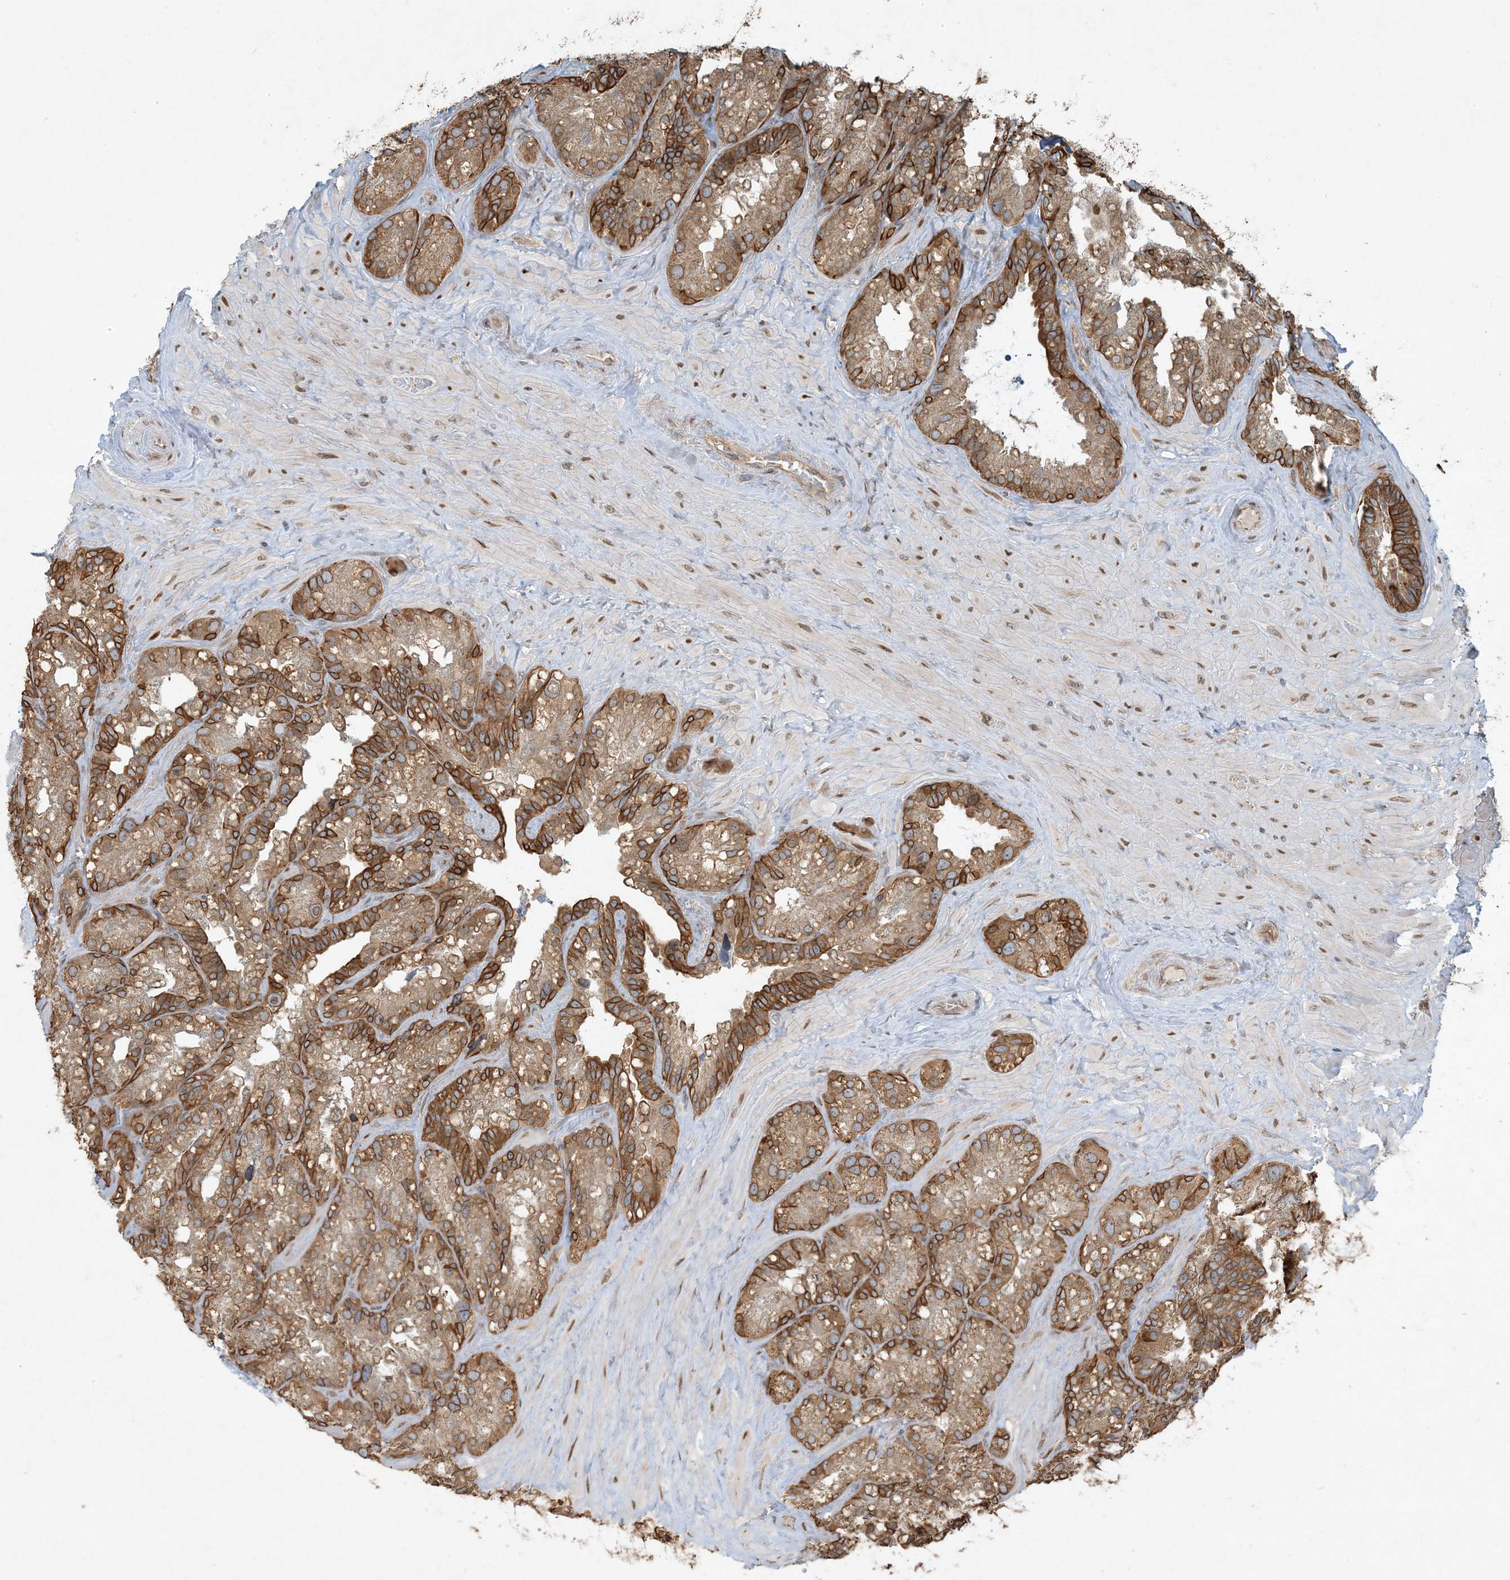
{"staining": {"intensity": "strong", "quantity": "25%-75%", "location": "cytoplasmic/membranous"}, "tissue": "seminal vesicle", "cell_type": "Glandular cells", "image_type": "normal", "snomed": [{"axis": "morphology", "description": "Normal tissue, NOS"}, {"axis": "topography", "description": "Prostate"}, {"axis": "topography", "description": "Seminal veicle"}], "caption": "Human seminal vesicle stained with a brown dye exhibits strong cytoplasmic/membranous positive expression in about 25%-75% of glandular cells.", "gene": "COMMD8", "patient": {"sex": "male", "age": 68}}